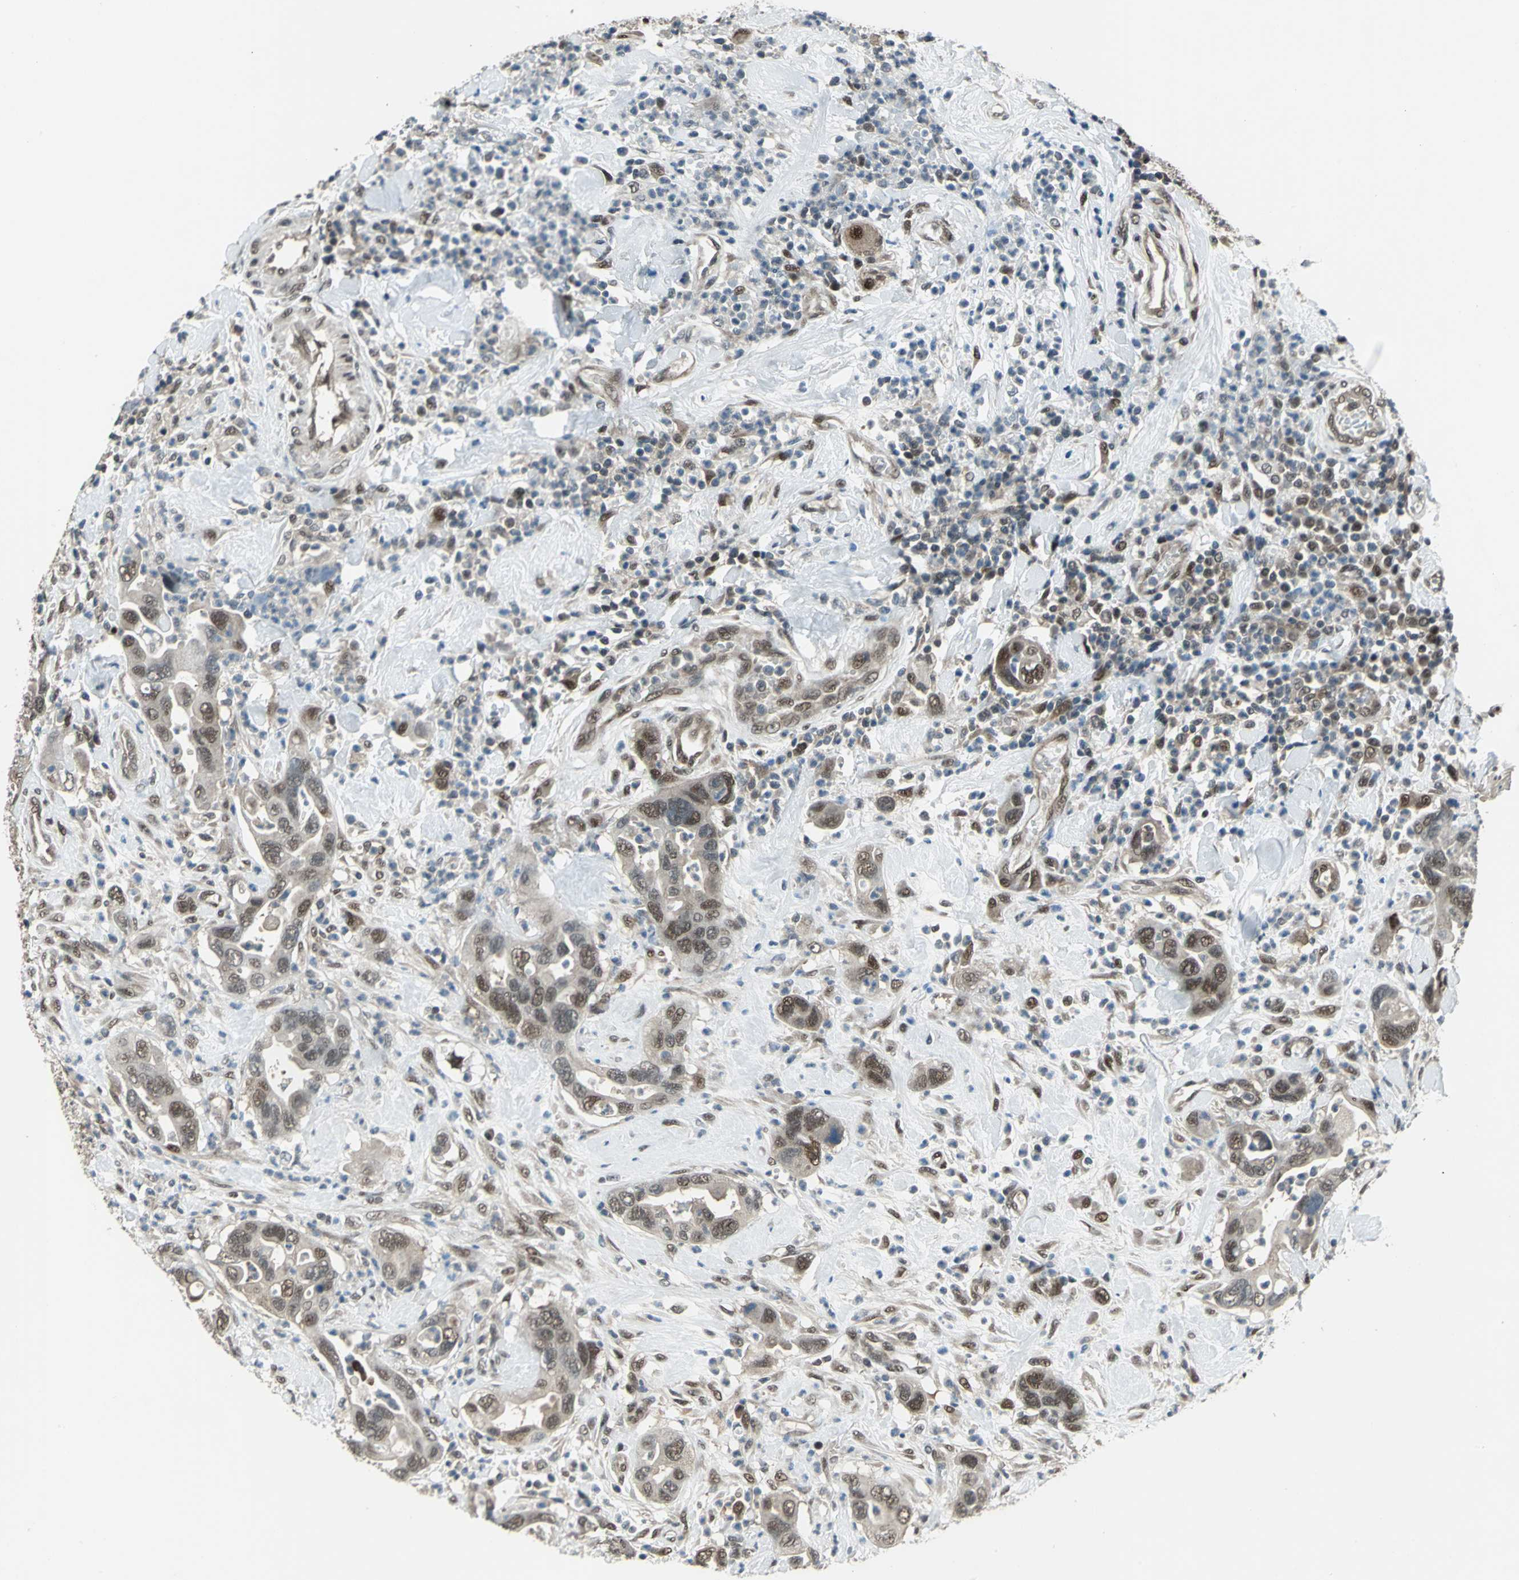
{"staining": {"intensity": "weak", "quantity": ">75%", "location": "cytoplasmic/membranous,nuclear"}, "tissue": "pancreatic cancer", "cell_type": "Tumor cells", "image_type": "cancer", "snomed": [{"axis": "morphology", "description": "Adenocarcinoma, NOS"}, {"axis": "topography", "description": "Pancreas"}], "caption": "A brown stain labels weak cytoplasmic/membranous and nuclear expression of a protein in adenocarcinoma (pancreatic) tumor cells. (Brightfield microscopy of DAB IHC at high magnification).", "gene": "COPS5", "patient": {"sex": "female", "age": 71}}